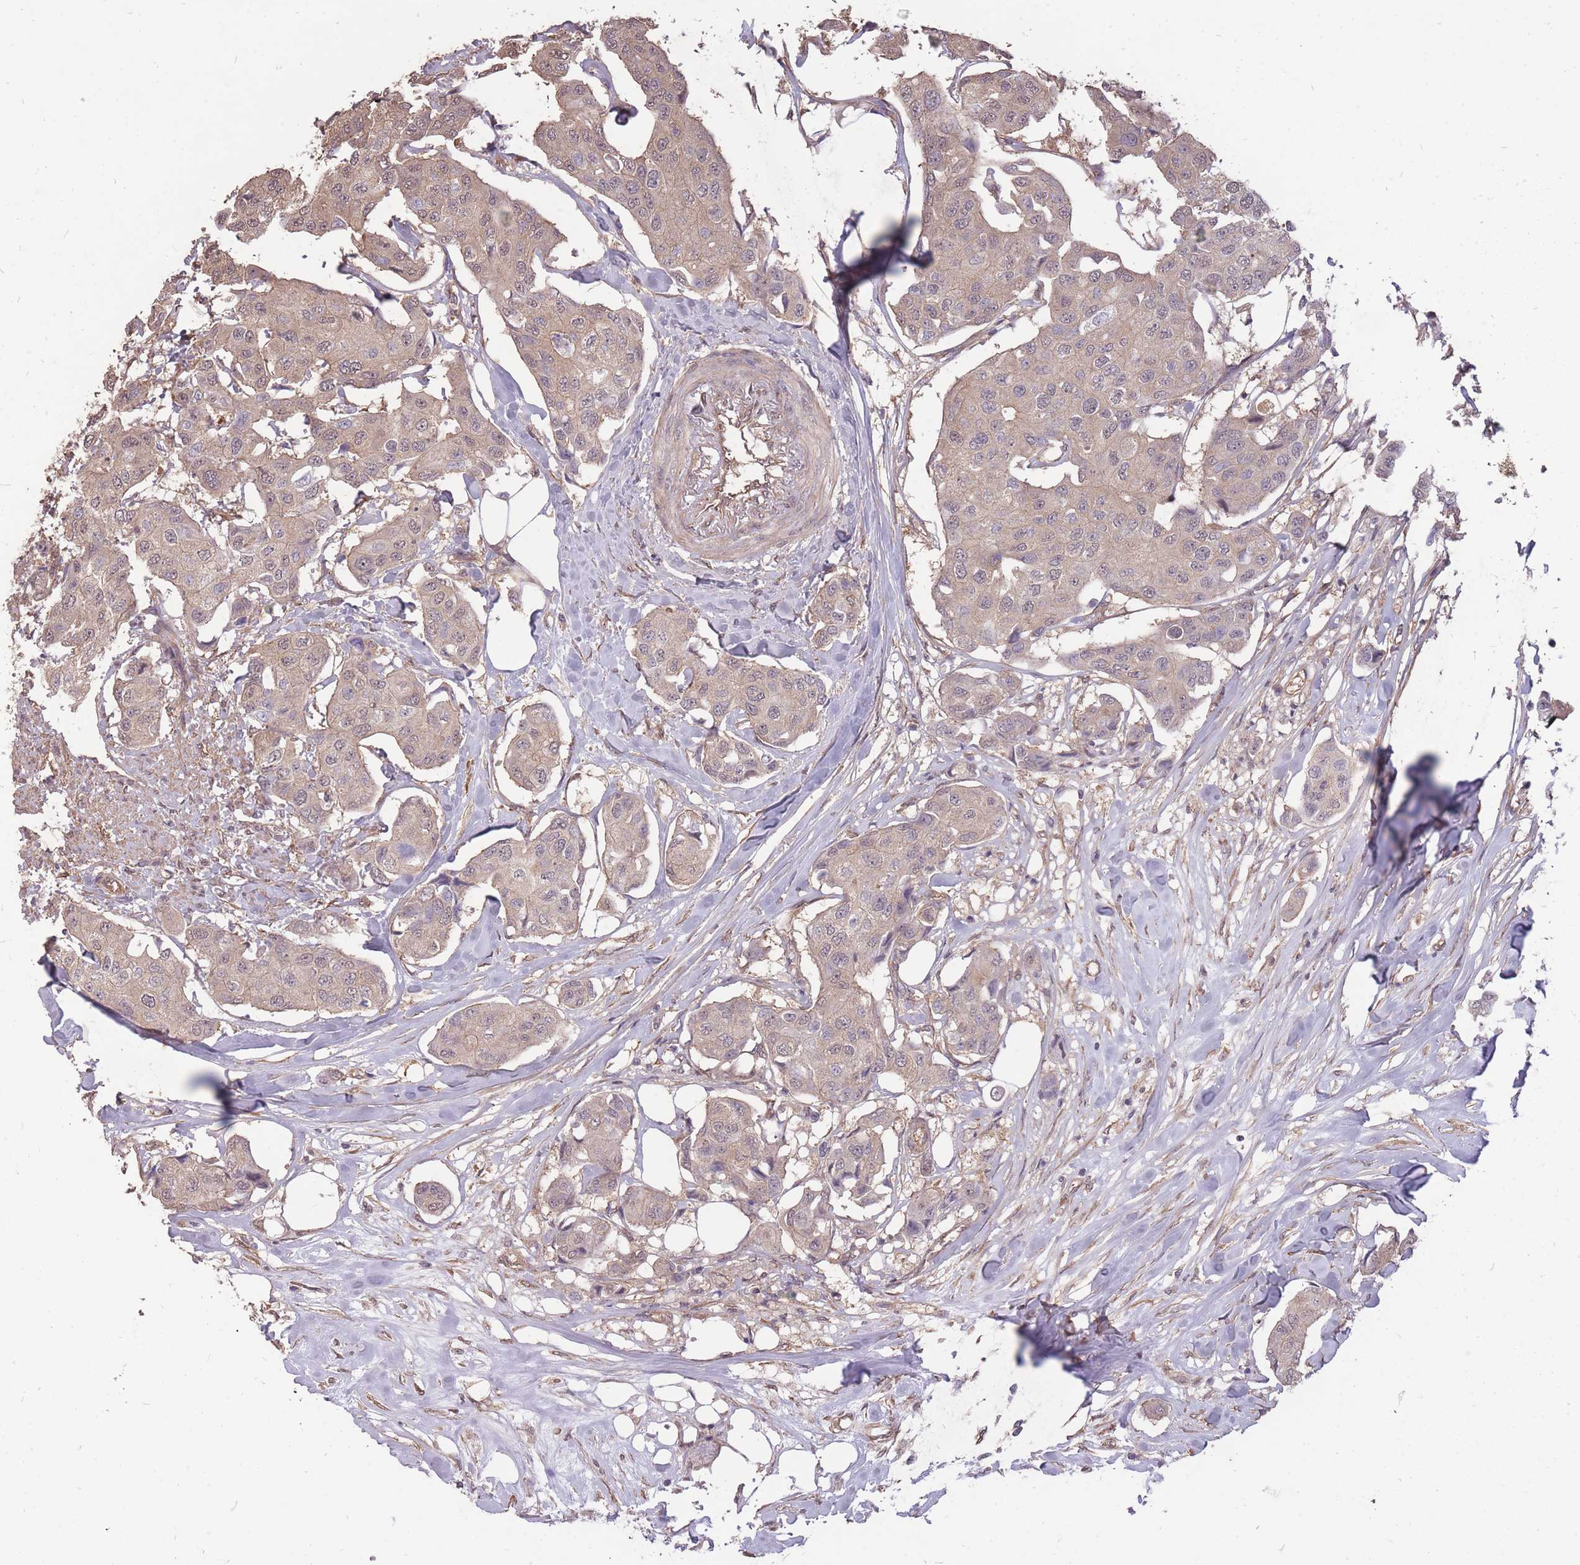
{"staining": {"intensity": "weak", "quantity": "25%-75%", "location": "cytoplasmic/membranous"}, "tissue": "breast cancer", "cell_type": "Tumor cells", "image_type": "cancer", "snomed": [{"axis": "morphology", "description": "Duct carcinoma"}, {"axis": "topography", "description": "Breast"}, {"axis": "topography", "description": "Lymph node"}], "caption": "Breast cancer (intraductal carcinoma) stained for a protein displays weak cytoplasmic/membranous positivity in tumor cells.", "gene": "DYNC1LI2", "patient": {"sex": "female", "age": 80}}